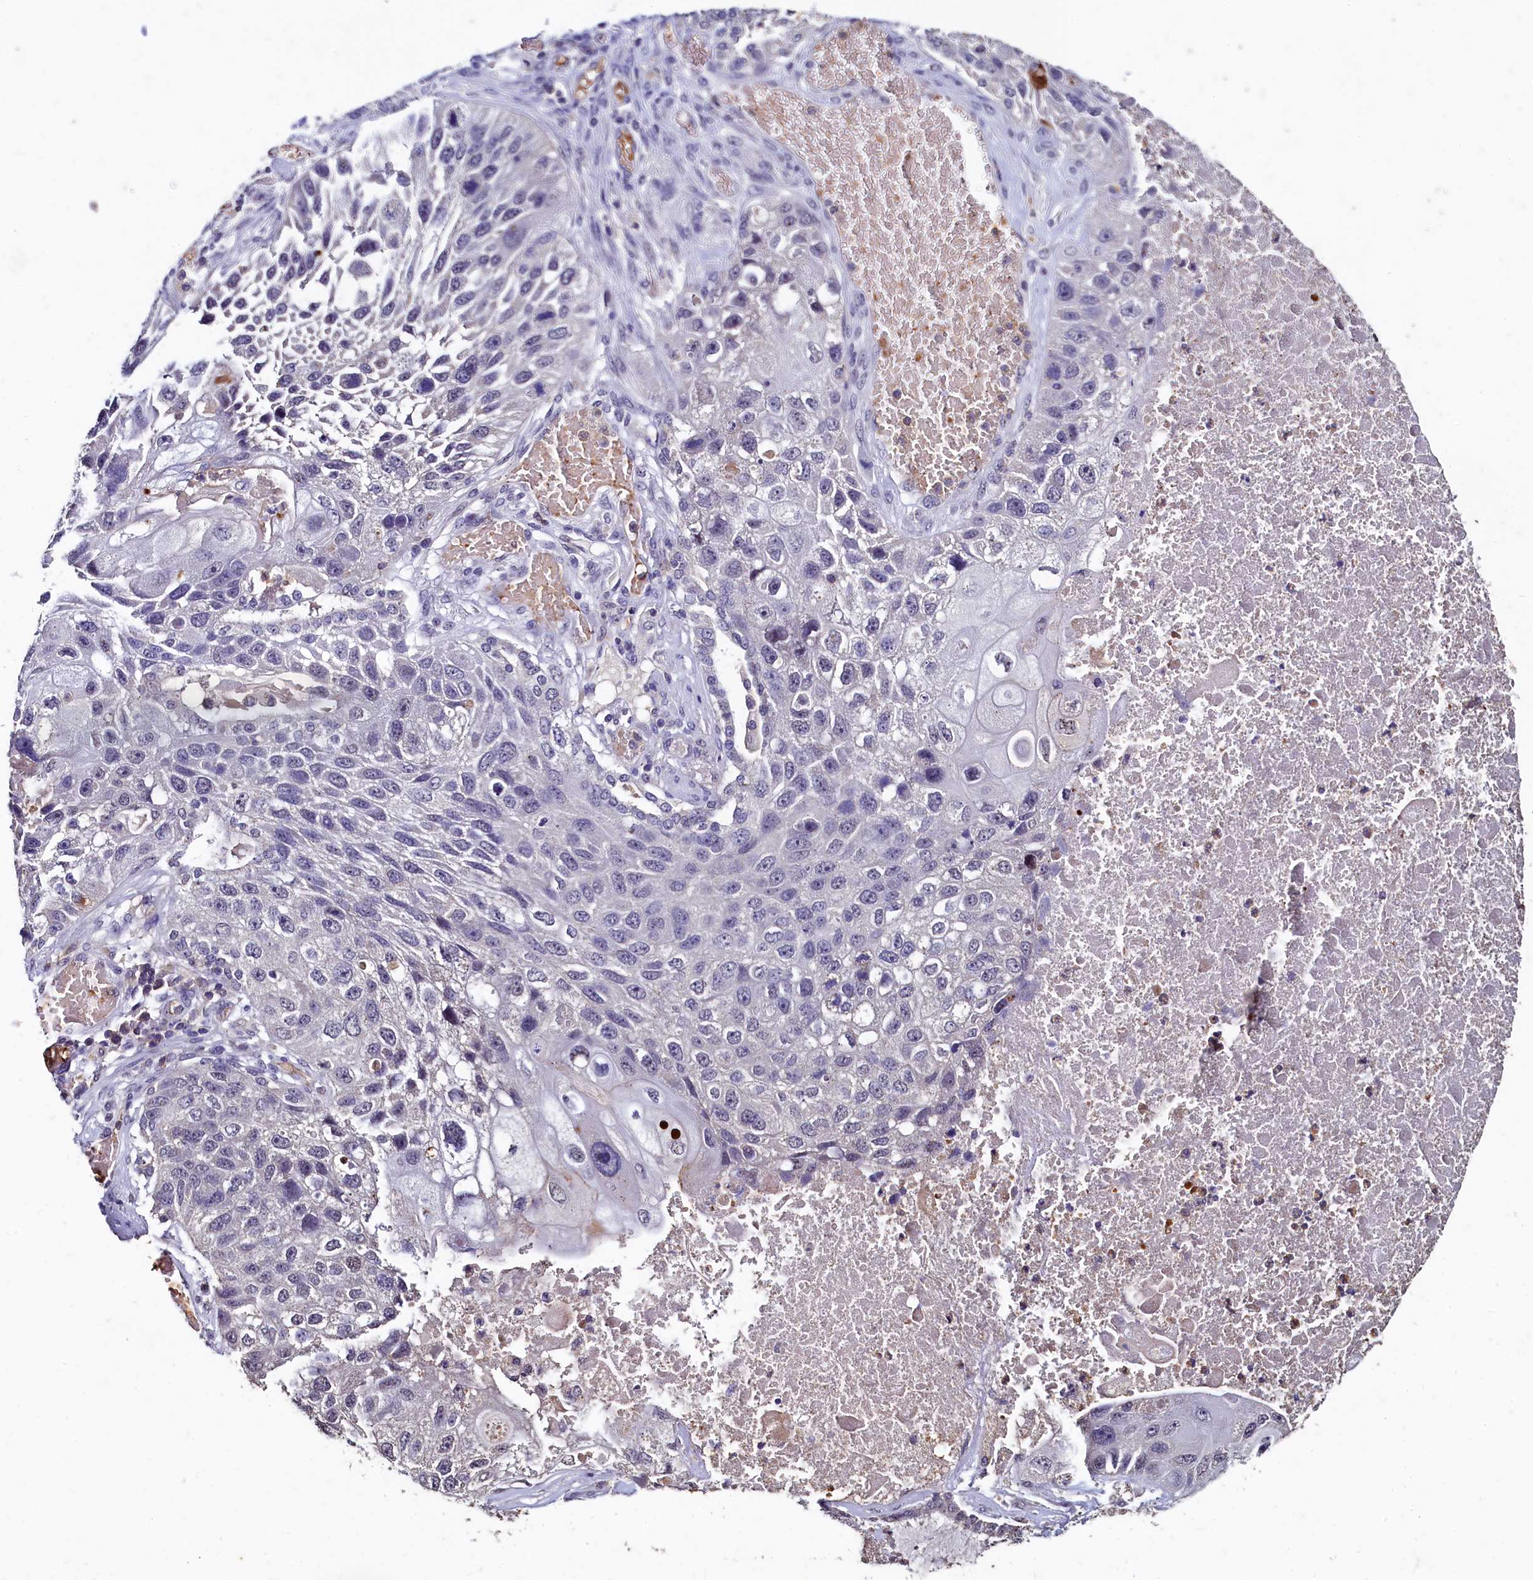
{"staining": {"intensity": "negative", "quantity": "none", "location": "none"}, "tissue": "lung cancer", "cell_type": "Tumor cells", "image_type": "cancer", "snomed": [{"axis": "morphology", "description": "Squamous cell carcinoma, NOS"}, {"axis": "topography", "description": "Lung"}], "caption": "Human squamous cell carcinoma (lung) stained for a protein using immunohistochemistry exhibits no positivity in tumor cells.", "gene": "CSTPP1", "patient": {"sex": "male", "age": 61}}